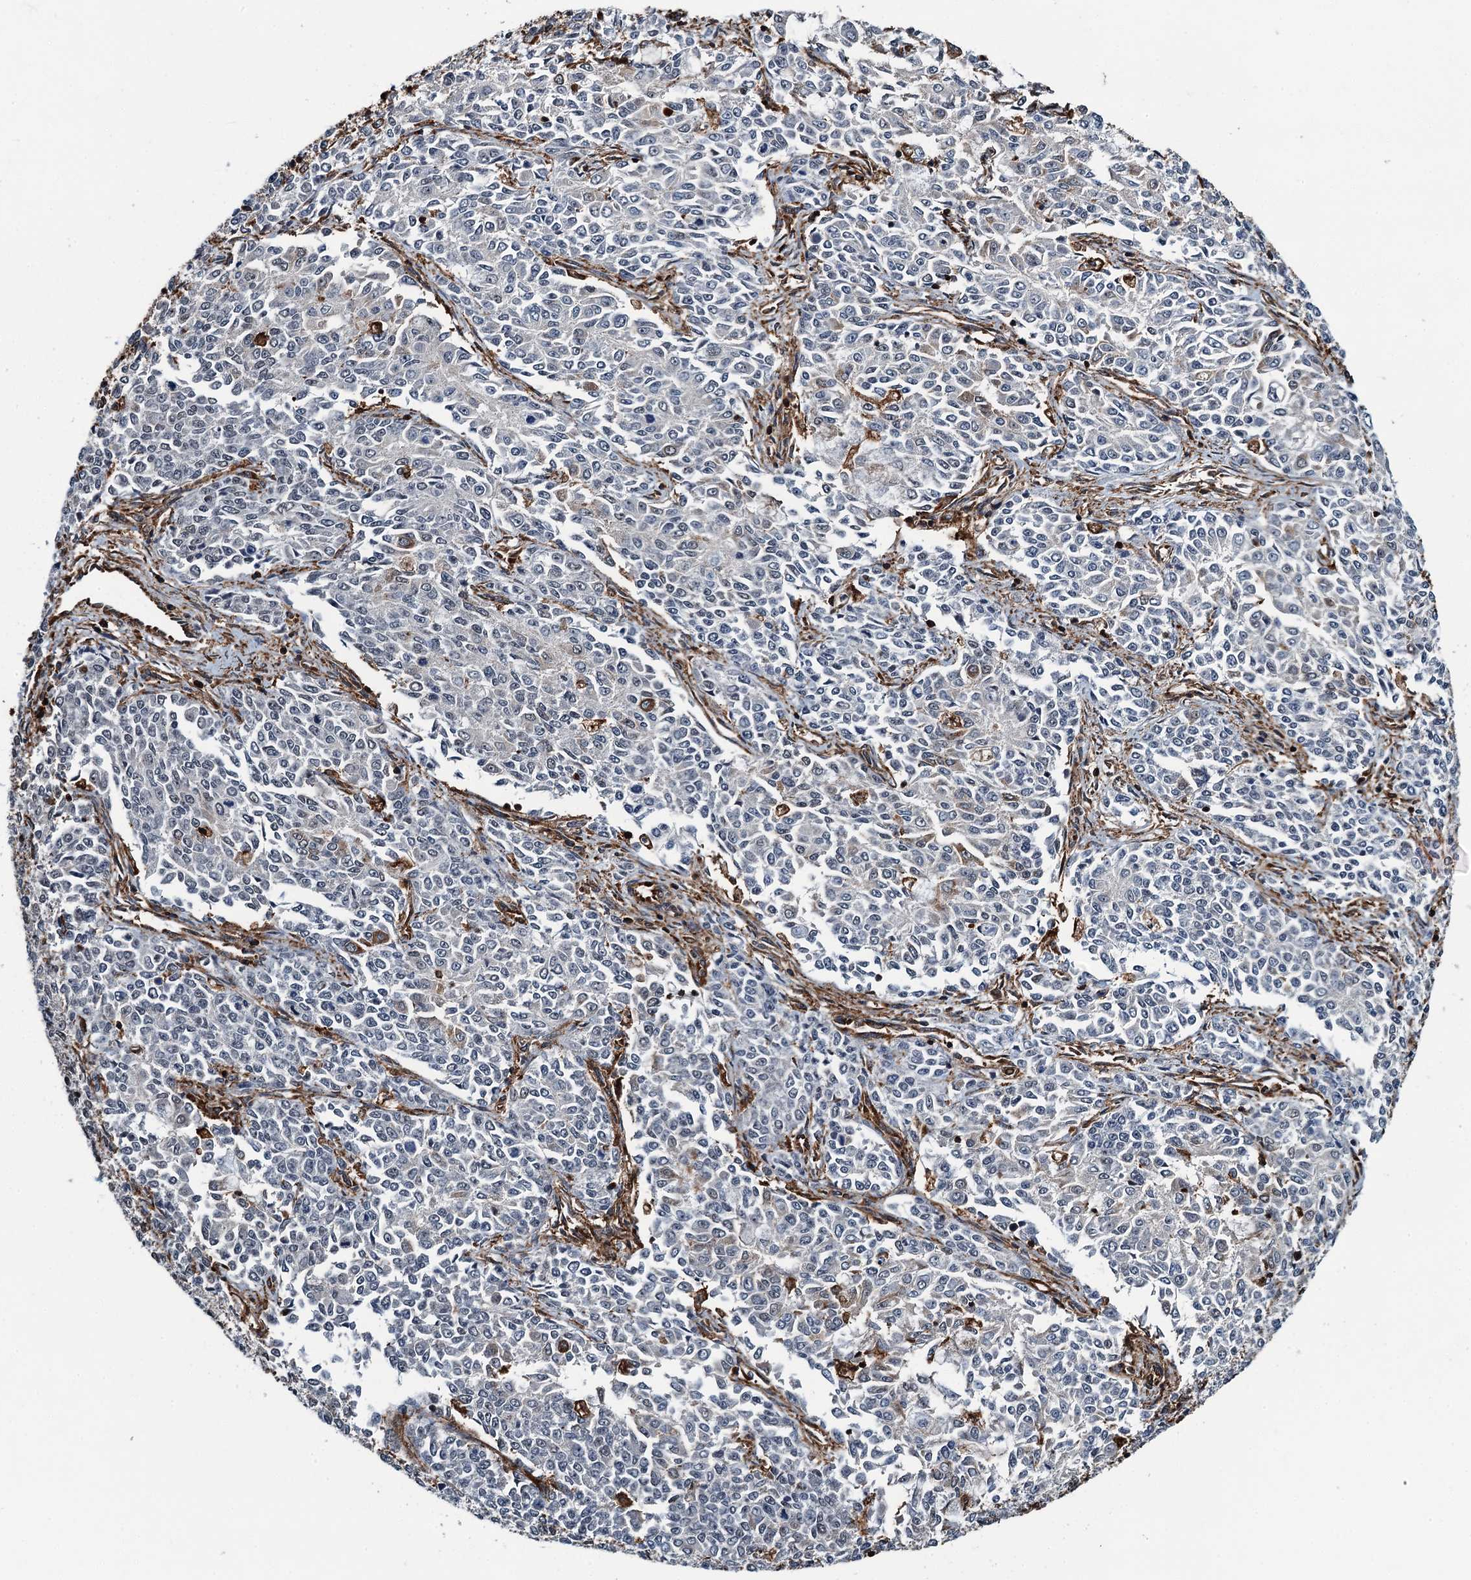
{"staining": {"intensity": "negative", "quantity": "none", "location": "none"}, "tissue": "endometrial cancer", "cell_type": "Tumor cells", "image_type": "cancer", "snomed": [{"axis": "morphology", "description": "Adenocarcinoma, NOS"}, {"axis": "topography", "description": "Endometrium"}], "caption": "The immunohistochemistry (IHC) histopathology image has no significant expression in tumor cells of endometrial cancer (adenocarcinoma) tissue.", "gene": "WHAMM", "patient": {"sex": "female", "age": 50}}